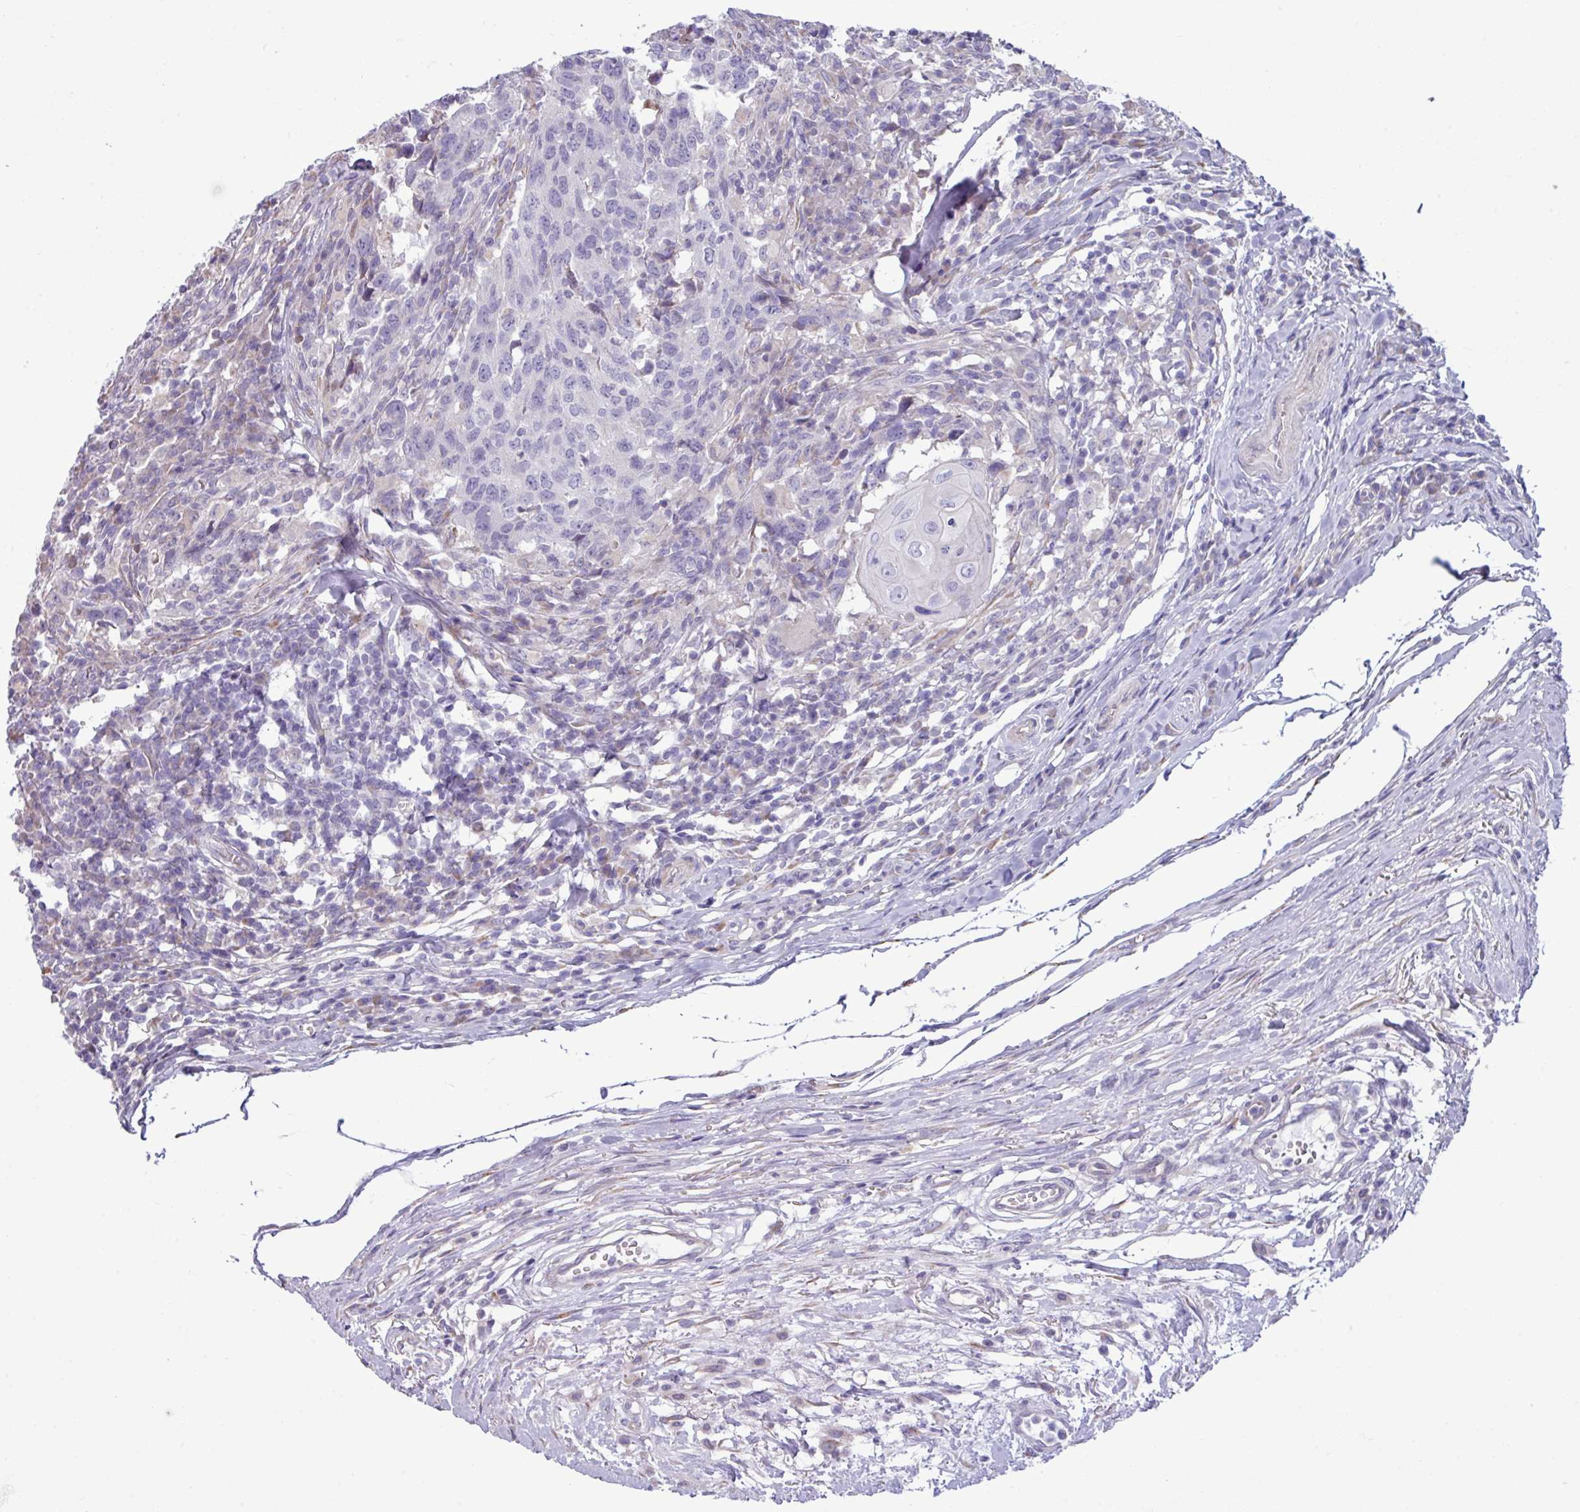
{"staining": {"intensity": "negative", "quantity": "none", "location": "none"}, "tissue": "head and neck cancer", "cell_type": "Tumor cells", "image_type": "cancer", "snomed": [{"axis": "morphology", "description": "Squamous cell carcinoma, NOS"}, {"axis": "topography", "description": "Head-Neck"}], "caption": "High magnification brightfield microscopy of head and neck cancer stained with DAB (brown) and counterstained with hematoxylin (blue): tumor cells show no significant positivity.", "gene": "IRGC", "patient": {"sex": "male", "age": 66}}